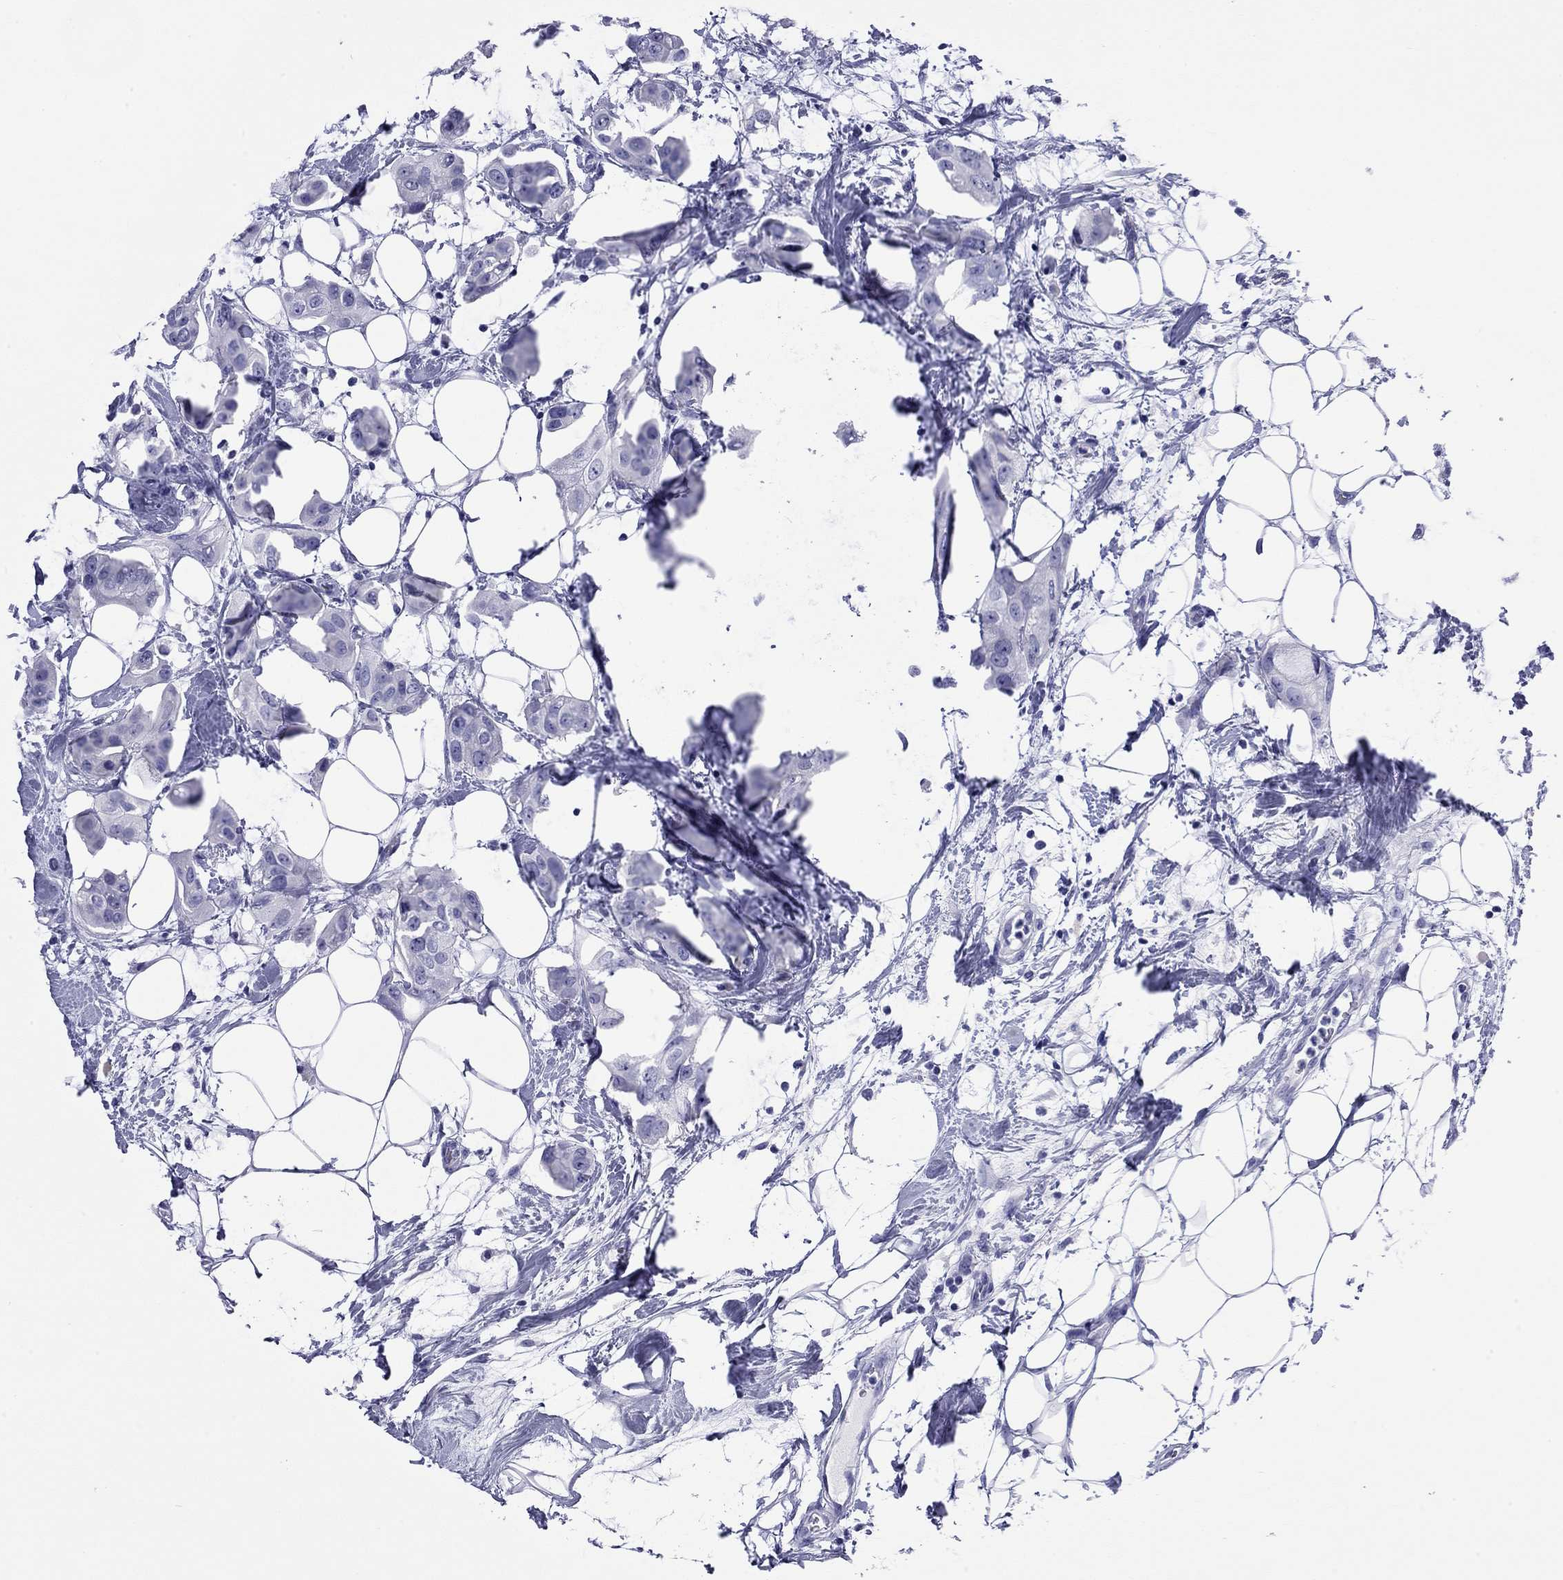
{"staining": {"intensity": "negative", "quantity": "none", "location": "none"}, "tissue": "breast cancer", "cell_type": "Tumor cells", "image_type": "cancer", "snomed": [{"axis": "morphology", "description": "Normal tissue, NOS"}, {"axis": "morphology", "description": "Duct carcinoma"}, {"axis": "topography", "description": "Breast"}], "caption": "Photomicrograph shows no protein expression in tumor cells of intraductal carcinoma (breast) tissue.", "gene": "FIGLA", "patient": {"sex": "female", "age": 40}}